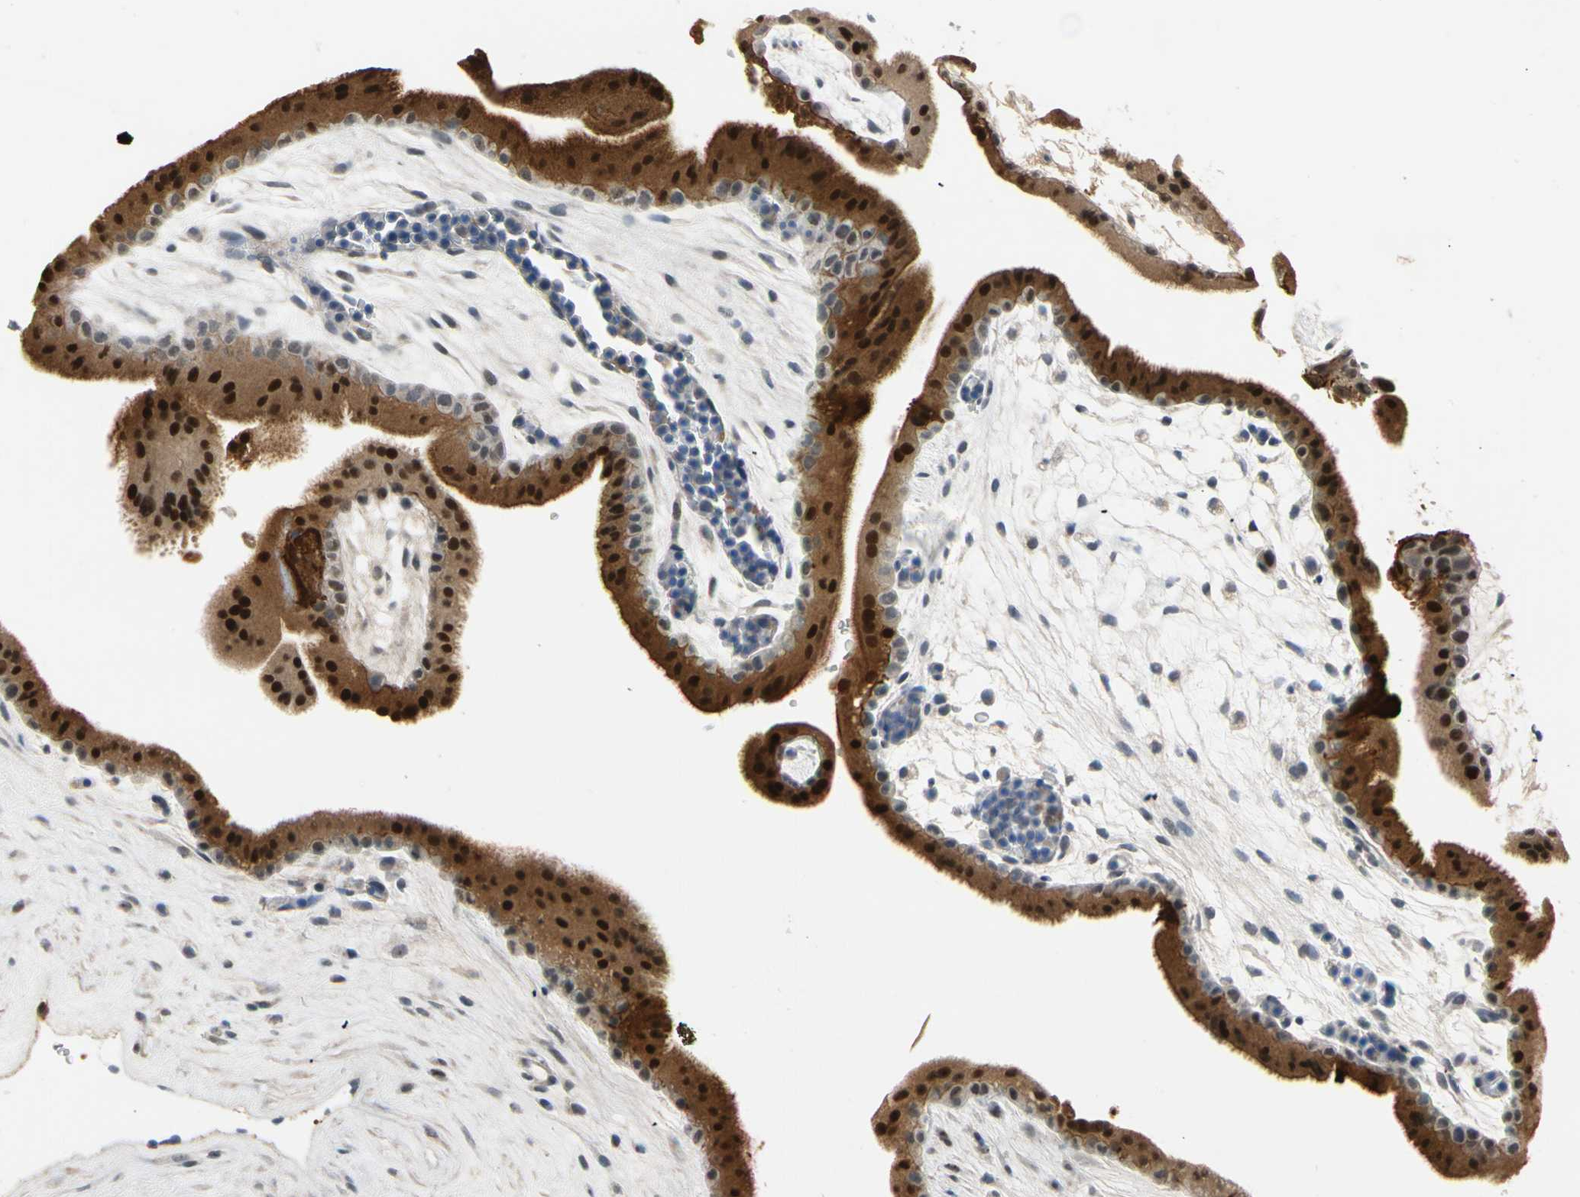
{"staining": {"intensity": "strong", "quantity": ">75%", "location": "cytoplasmic/membranous,nuclear"}, "tissue": "placenta", "cell_type": "Trophoblastic cells", "image_type": "normal", "snomed": [{"axis": "morphology", "description": "Normal tissue, NOS"}, {"axis": "topography", "description": "Placenta"}], "caption": "Immunohistochemistry of normal placenta exhibits high levels of strong cytoplasmic/membranous,nuclear expression in about >75% of trophoblastic cells.", "gene": "RIOX2", "patient": {"sex": "female", "age": 19}}